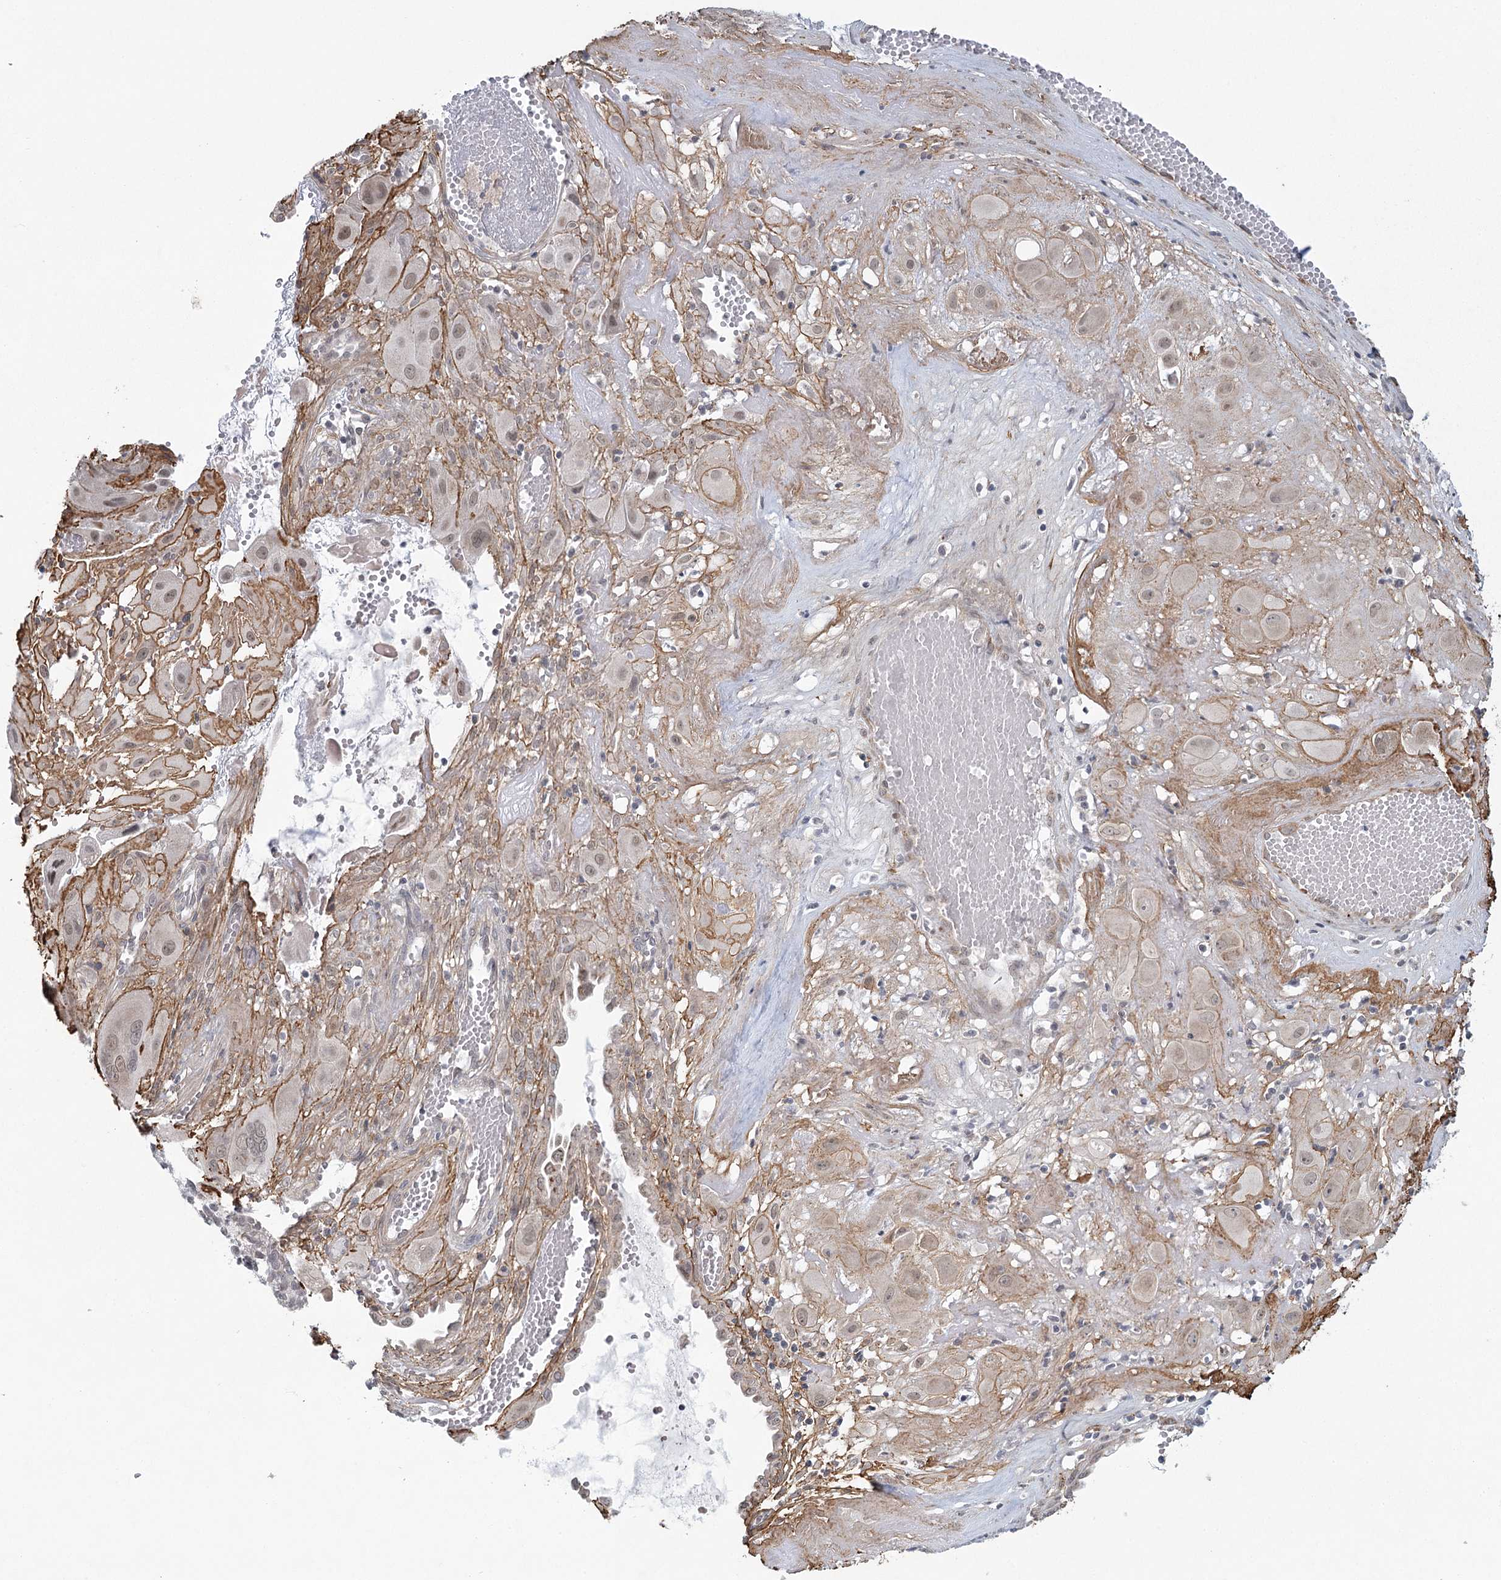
{"staining": {"intensity": "negative", "quantity": "none", "location": "none"}, "tissue": "cervical cancer", "cell_type": "Tumor cells", "image_type": "cancer", "snomed": [{"axis": "morphology", "description": "Squamous cell carcinoma, NOS"}, {"axis": "topography", "description": "Cervix"}], "caption": "There is no significant positivity in tumor cells of cervical cancer.", "gene": "MED28", "patient": {"sex": "female", "age": 34}}